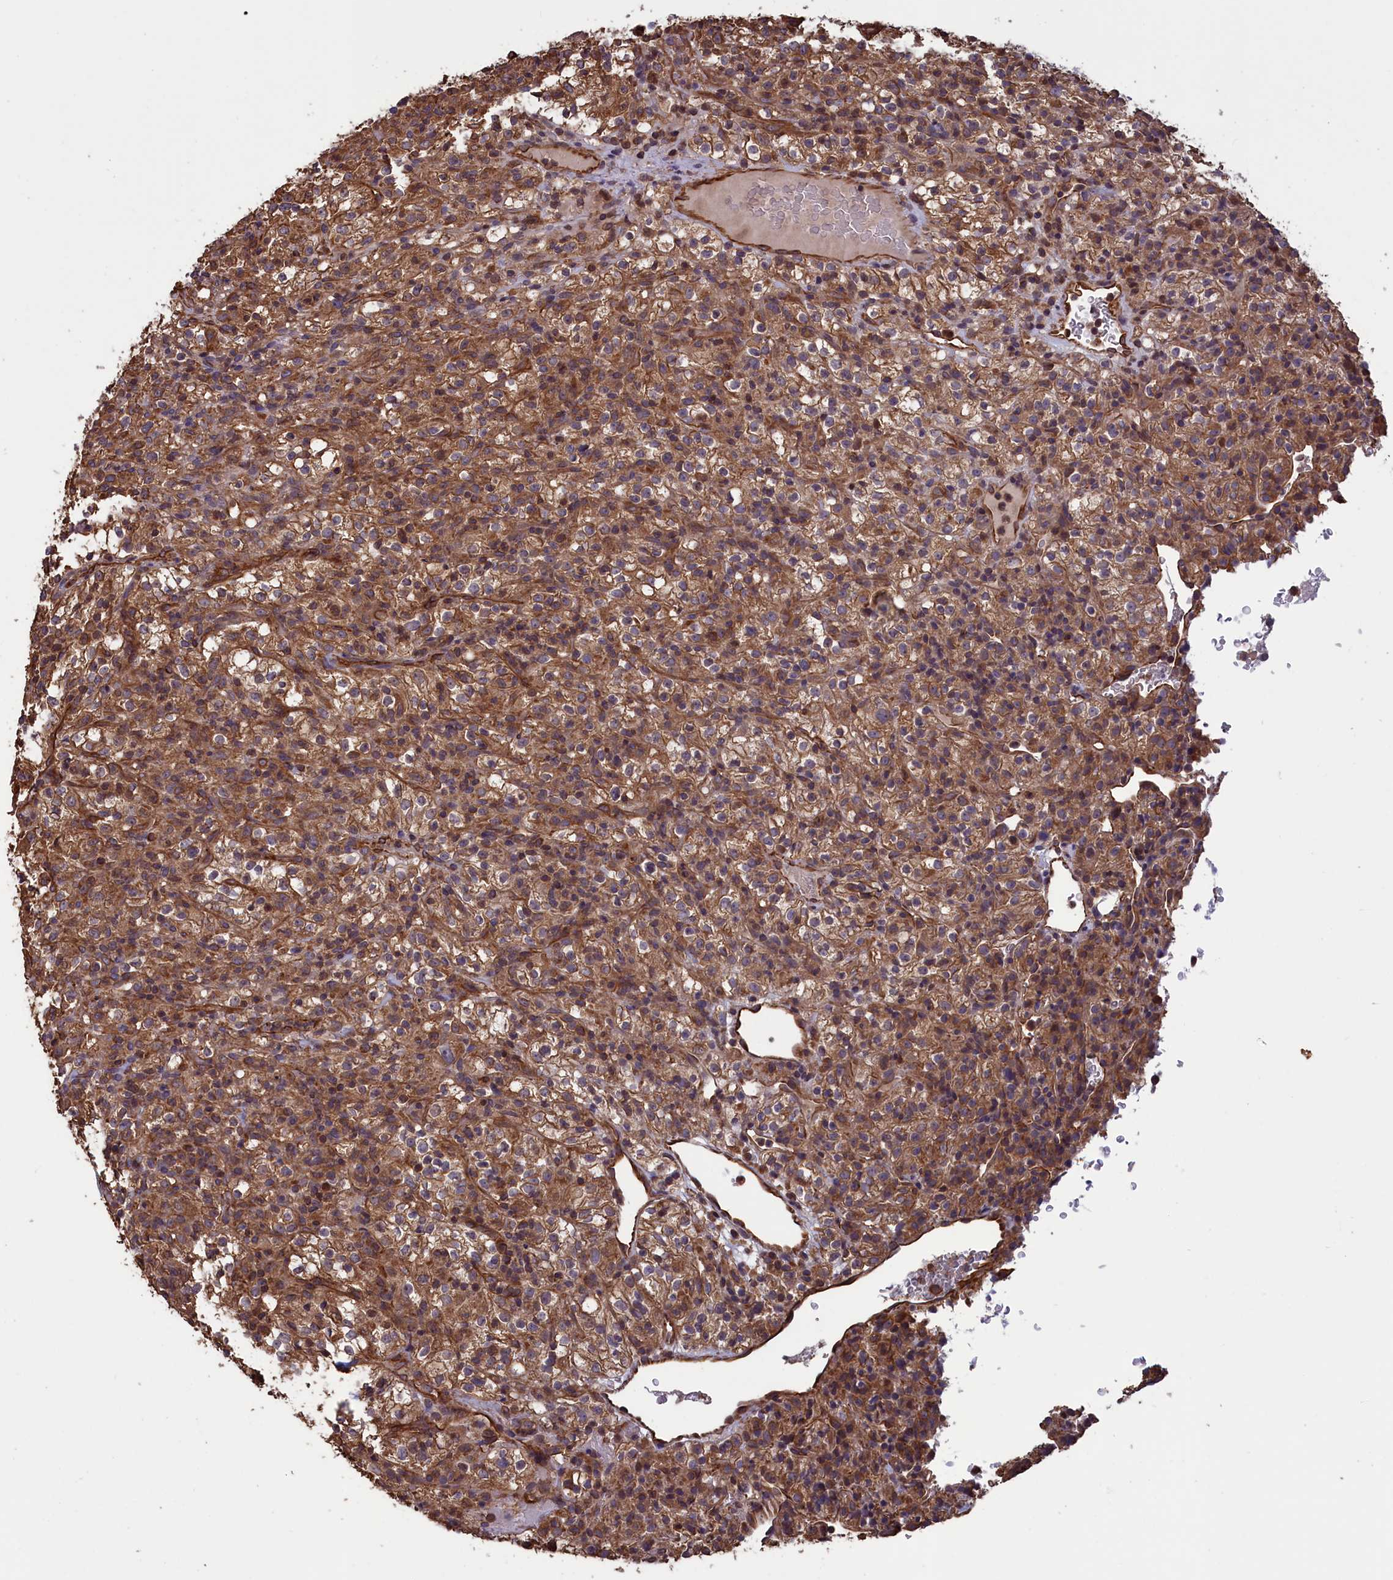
{"staining": {"intensity": "moderate", "quantity": ">75%", "location": "cytoplasmic/membranous"}, "tissue": "renal cancer", "cell_type": "Tumor cells", "image_type": "cancer", "snomed": [{"axis": "morphology", "description": "Normal tissue, NOS"}, {"axis": "morphology", "description": "Adenocarcinoma, NOS"}, {"axis": "topography", "description": "Kidney"}], "caption": "This is an image of immunohistochemistry (IHC) staining of renal cancer, which shows moderate staining in the cytoplasmic/membranous of tumor cells.", "gene": "DAPK3", "patient": {"sex": "female", "age": 72}}